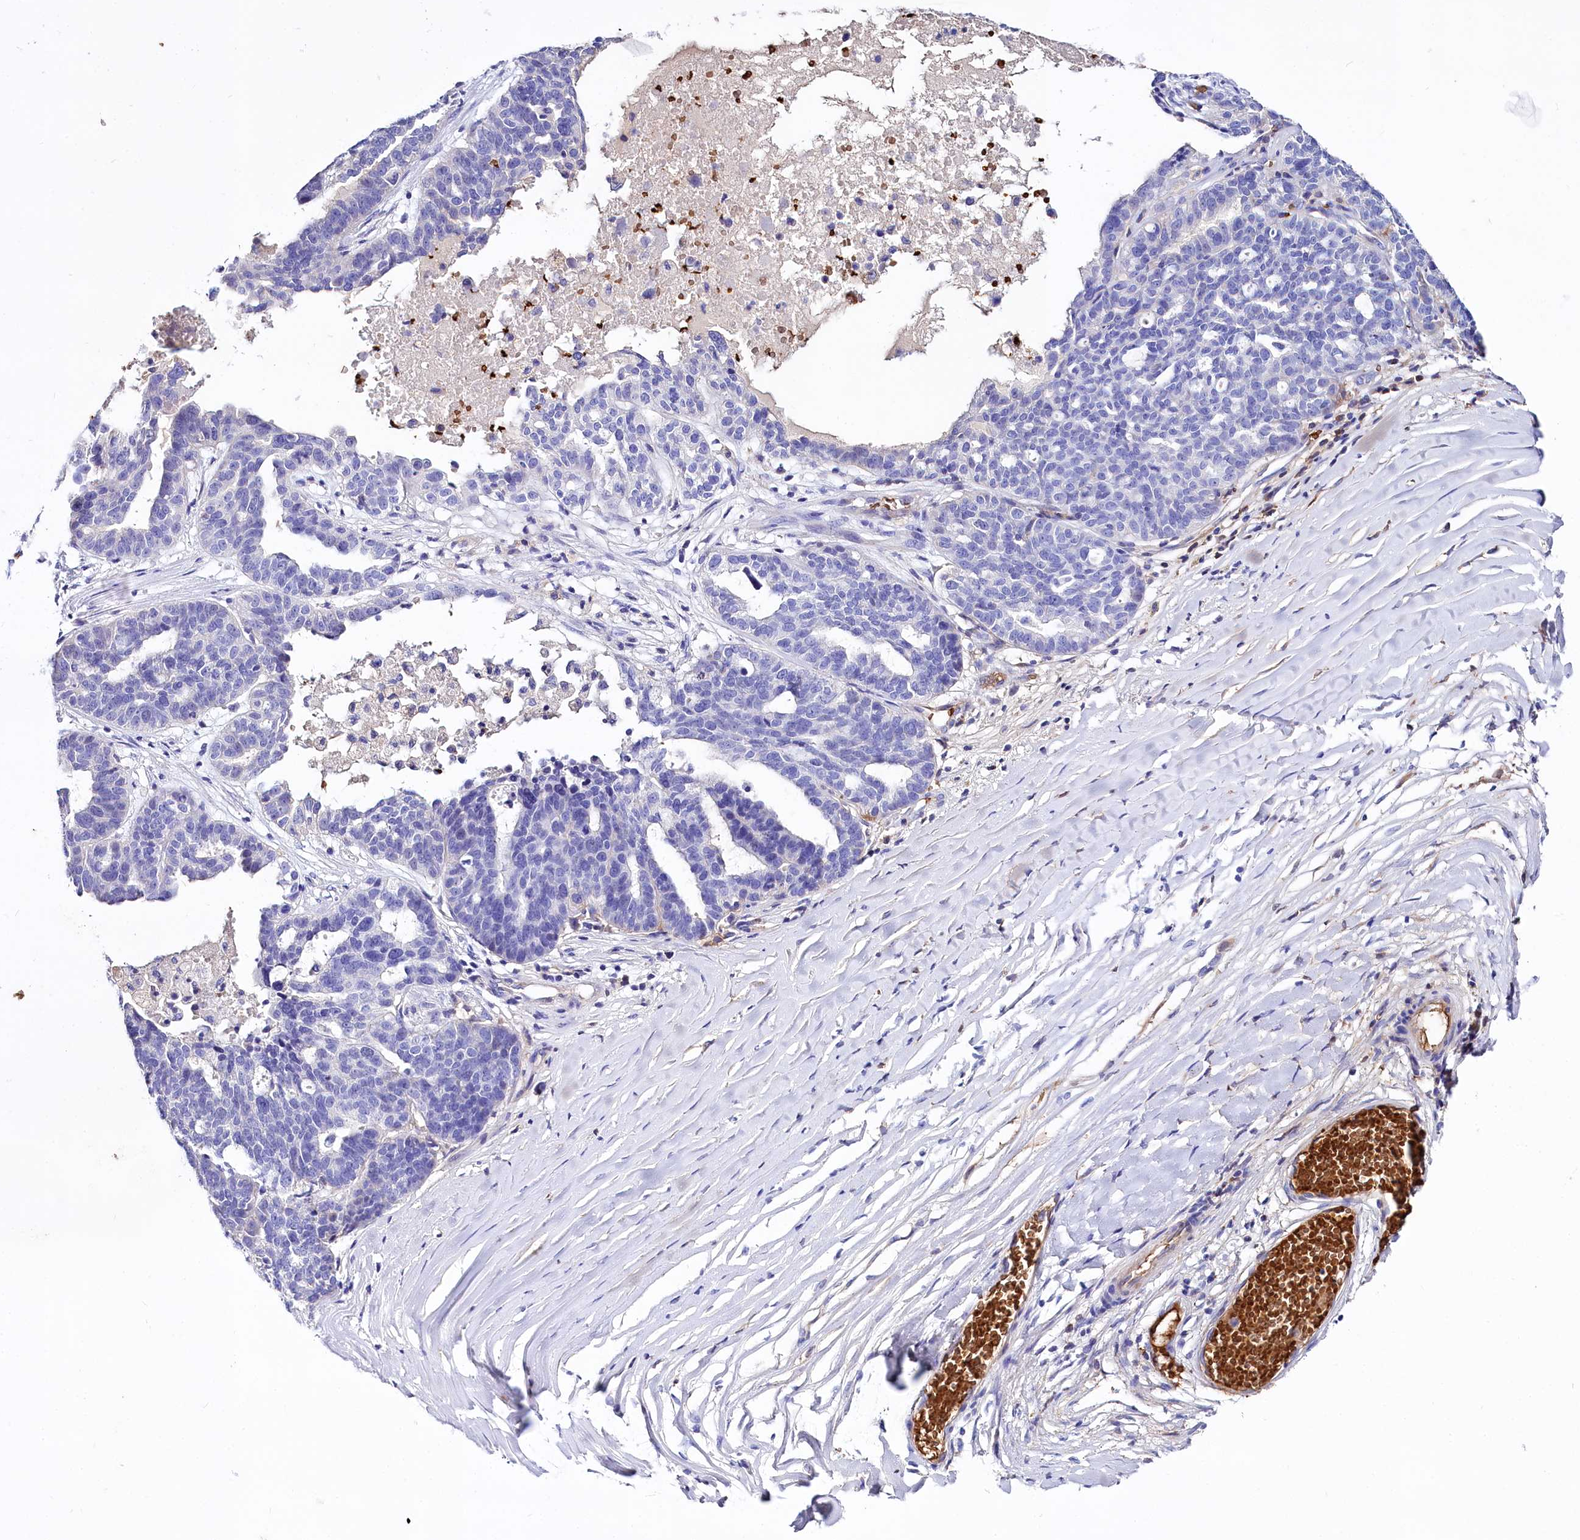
{"staining": {"intensity": "negative", "quantity": "none", "location": "none"}, "tissue": "ovarian cancer", "cell_type": "Tumor cells", "image_type": "cancer", "snomed": [{"axis": "morphology", "description": "Cystadenocarcinoma, serous, NOS"}, {"axis": "topography", "description": "Ovary"}], "caption": "DAB (3,3'-diaminobenzidine) immunohistochemical staining of human ovarian cancer (serous cystadenocarcinoma) demonstrates no significant expression in tumor cells.", "gene": "RPUSD3", "patient": {"sex": "female", "age": 59}}